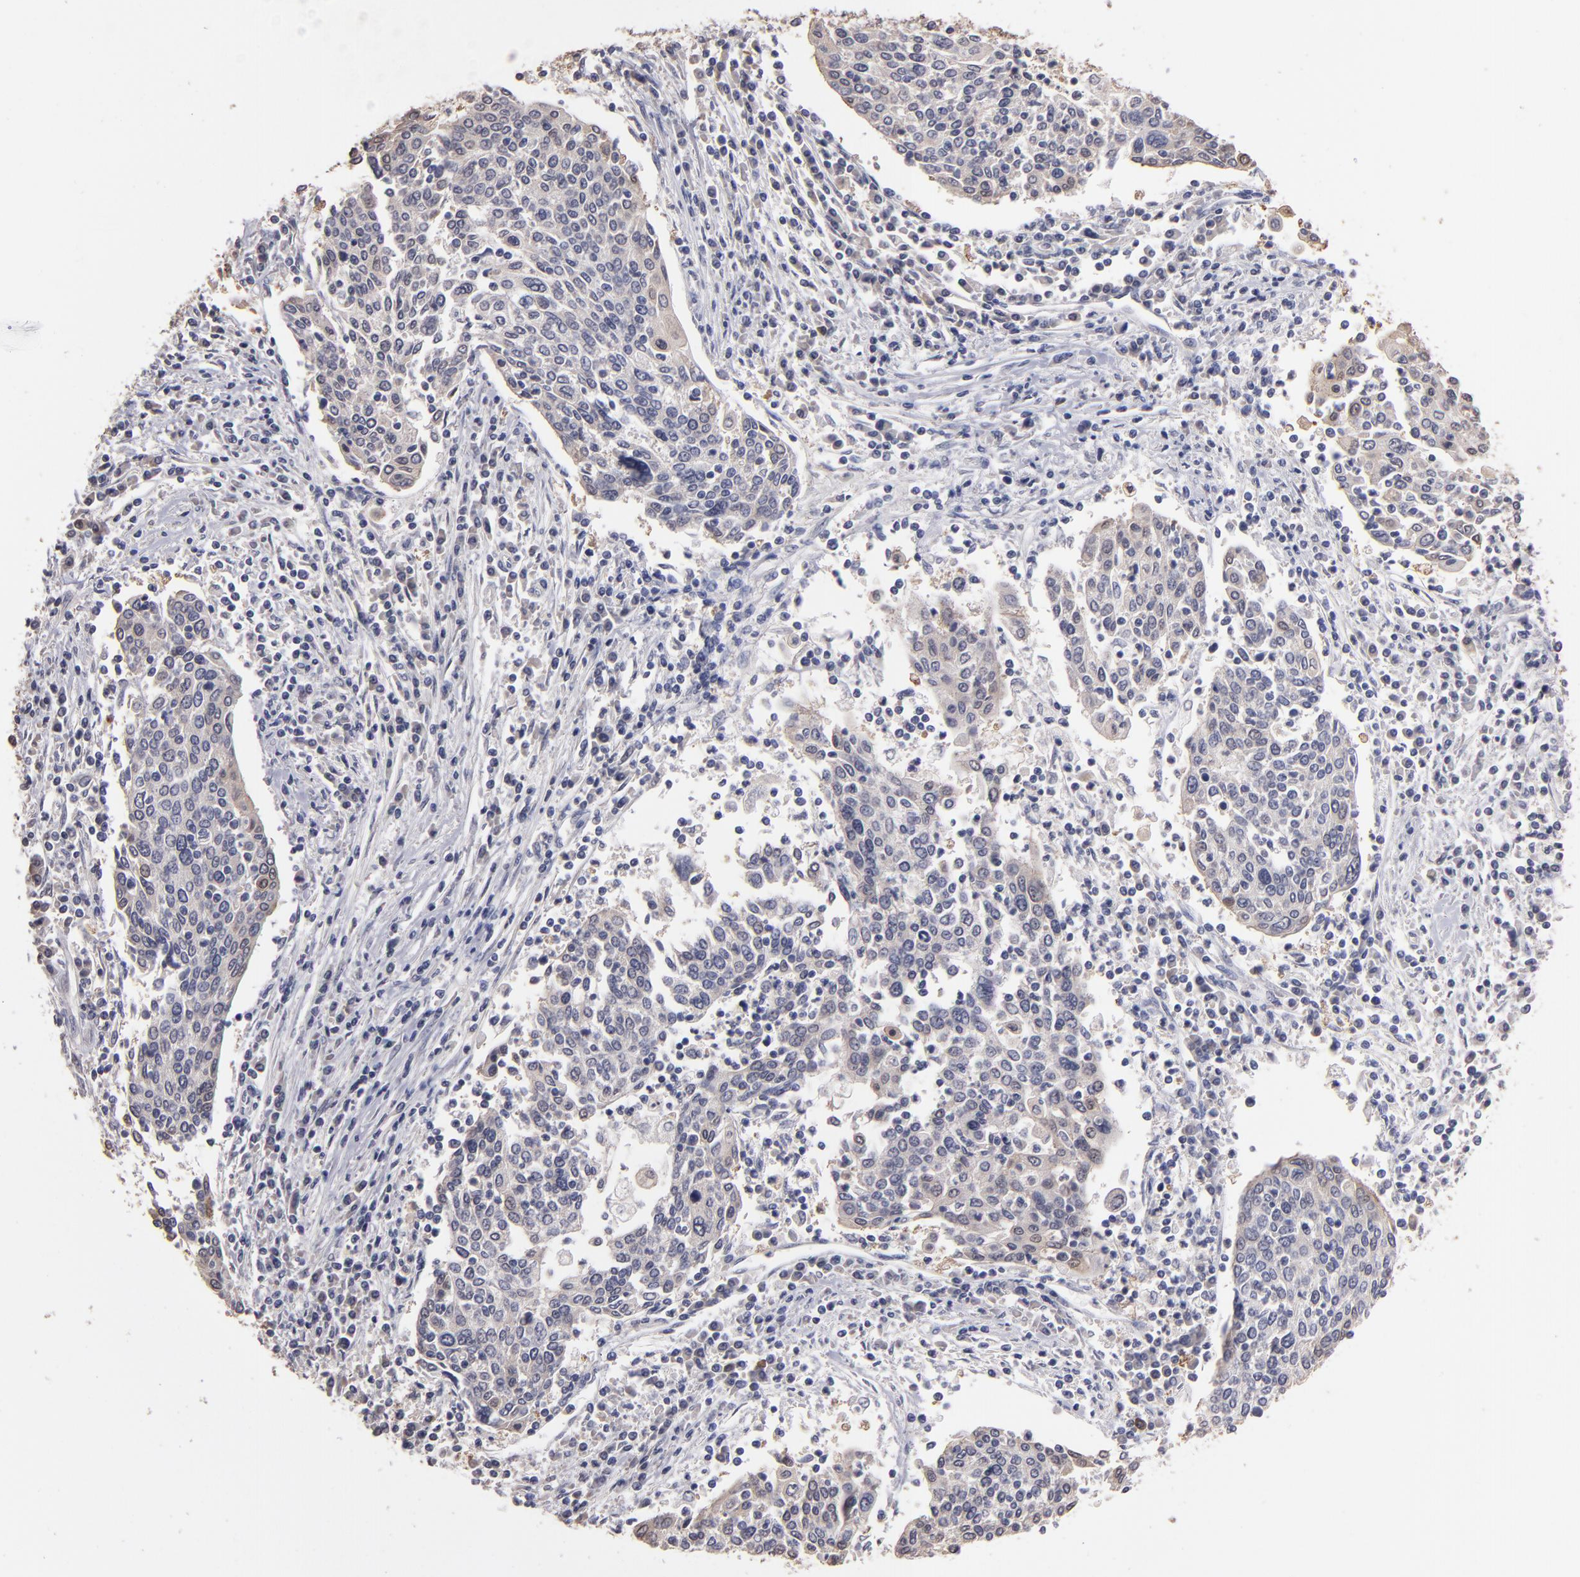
{"staining": {"intensity": "weak", "quantity": "25%-75%", "location": "cytoplasmic/membranous,nuclear"}, "tissue": "cervical cancer", "cell_type": "Tumor cells", "image_type": "cancer", "snomed": [{"axis": "morphology", "description": "Squamous cell carcinoma, NOS"}, {"axis": "topography", "description": "Cervix"}], "caption": "A brown stain highlights weak cytoplasmic/membranous and nuclear staining of a protein in human cervical cancer tumor cells. Using DAB (3,3'-diaminobenzidine) (brown) and hematoxylin (blue) stains, captured at high magnification using brightfield microscopy.", "gene": "S100A1", "patient": {"sex": "female", "age": 40}}